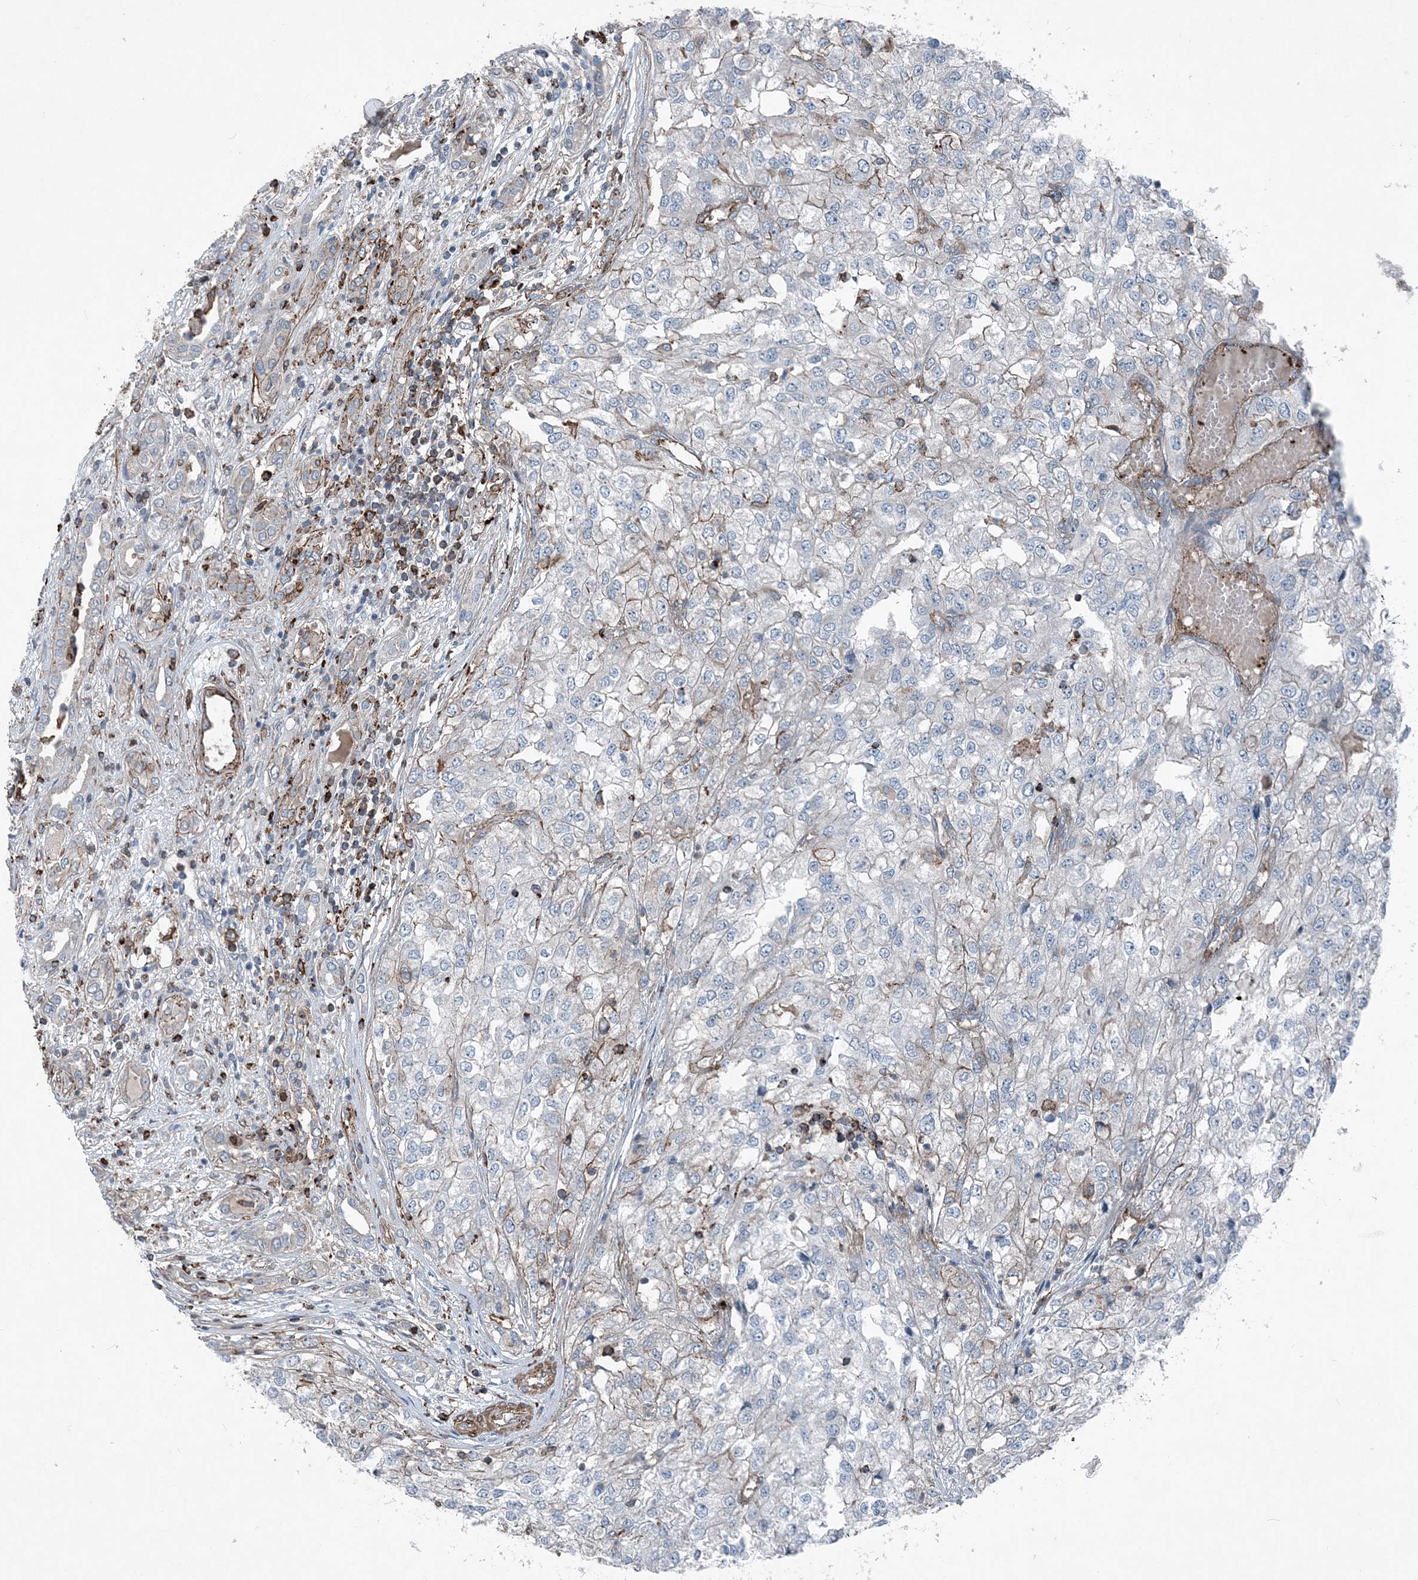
{"staining": {"intensity": "negative", "quantity": "none", "location": "none"}, "tissue": "renal cancer", "cell_type": "Tumor cells", "image_type": "cancer", "snomed": [{"axis": "morphology", "description": "Adenocarcinoma, NOS"}, {"axis": "topography", "description": "Kidney"}], "caption": "DAB immunohistochemical staining of human renal cancer (adenocarcinoma) shows no significant staining in tumor cells.", "gene": "DGUOK", "patient": {"sex": "female", "age": 54}}